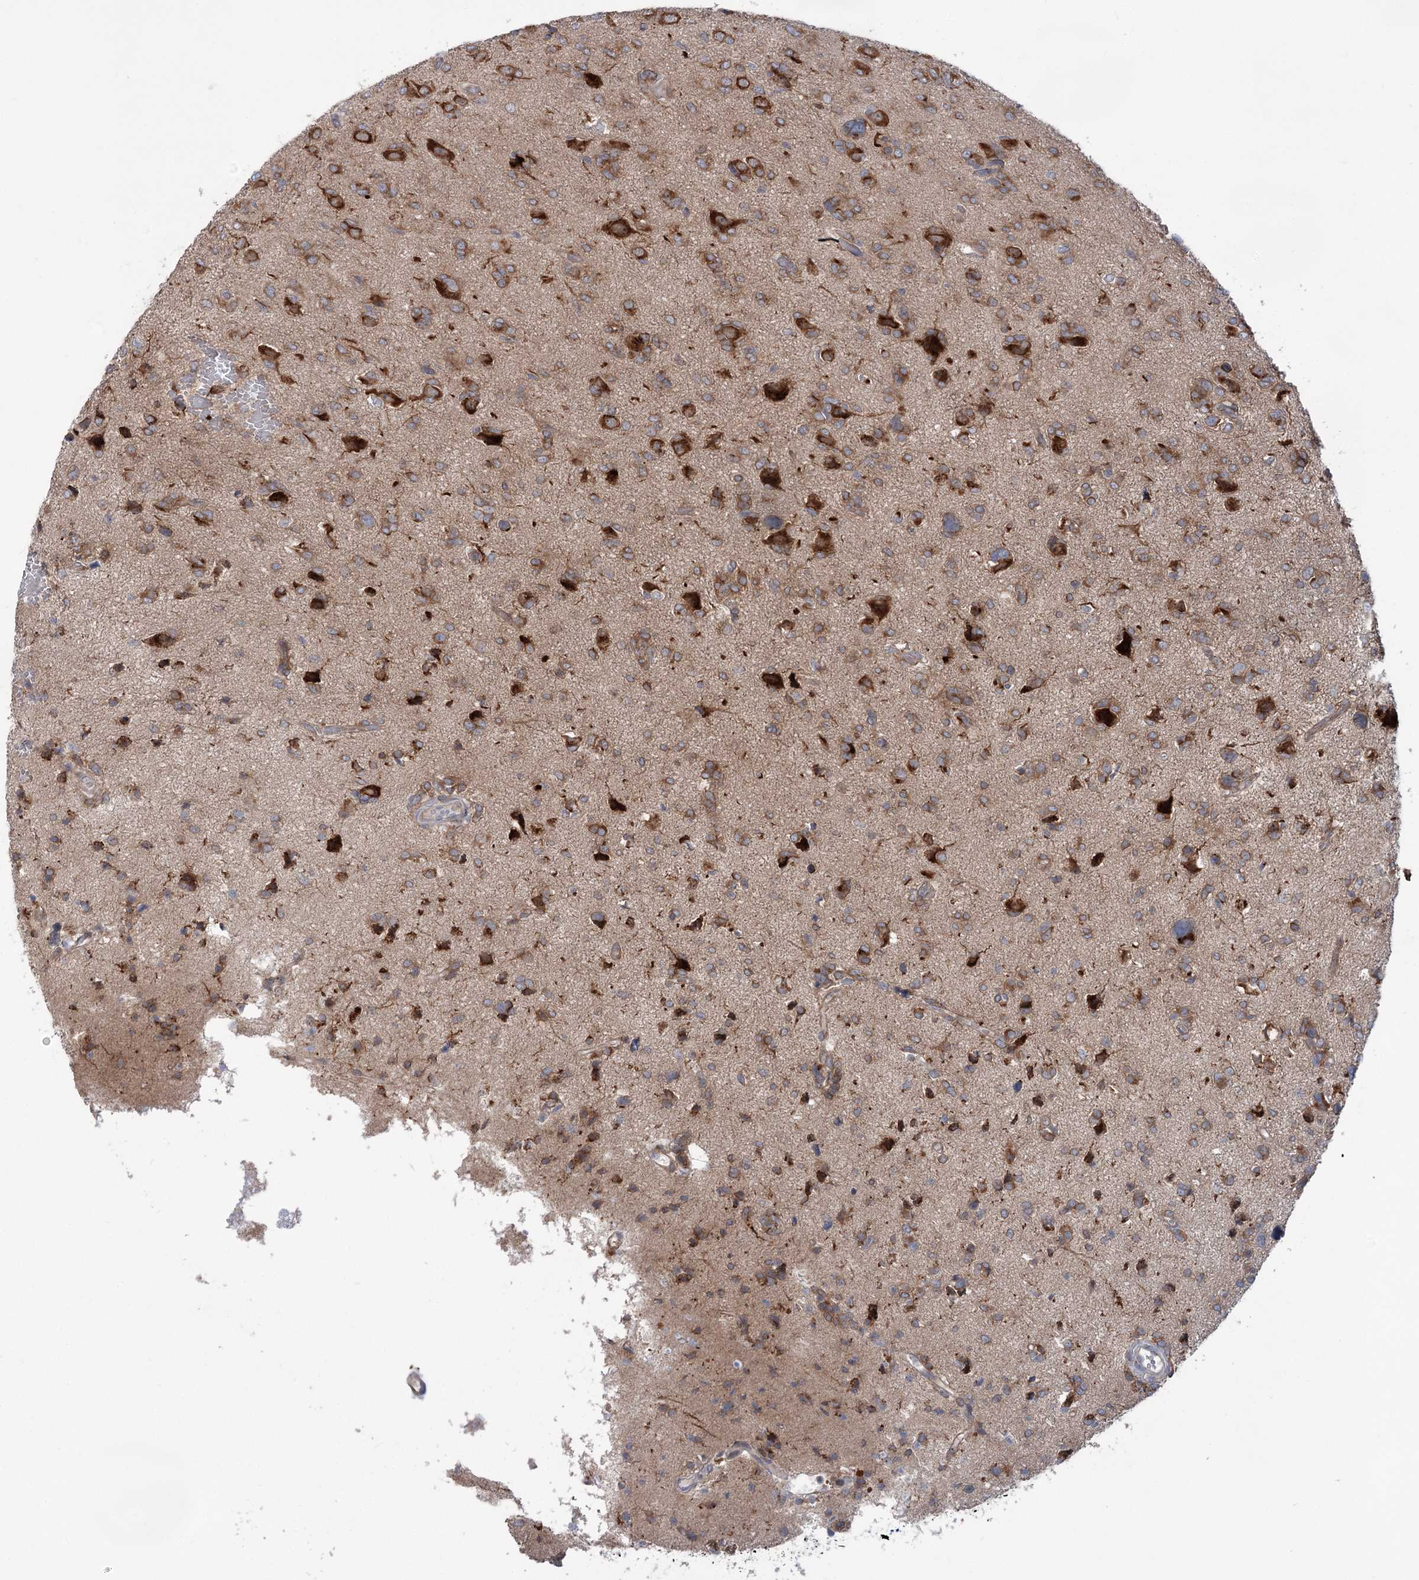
{"staining": {"intensity": "moderate", "quantity": ">75%", "location": "cytoplasmic/membranous"}, "tissue": "glioma", "cell_type": "Tumor cells", "image_type": "cancer", "snomed": [{"axis": "morphology", "description": "Glioma, malignant, High grade"}, {"axis": "topography", "description": "Brain"}], "caption": "Immunohistochemistry of malignant high-grade glioma displays medium levels of moderate cytoplasmic/membranous expression in about >75% of tumor cells.", "gene": "VWA2", "patient": {"sex": "female", "age": 59}}